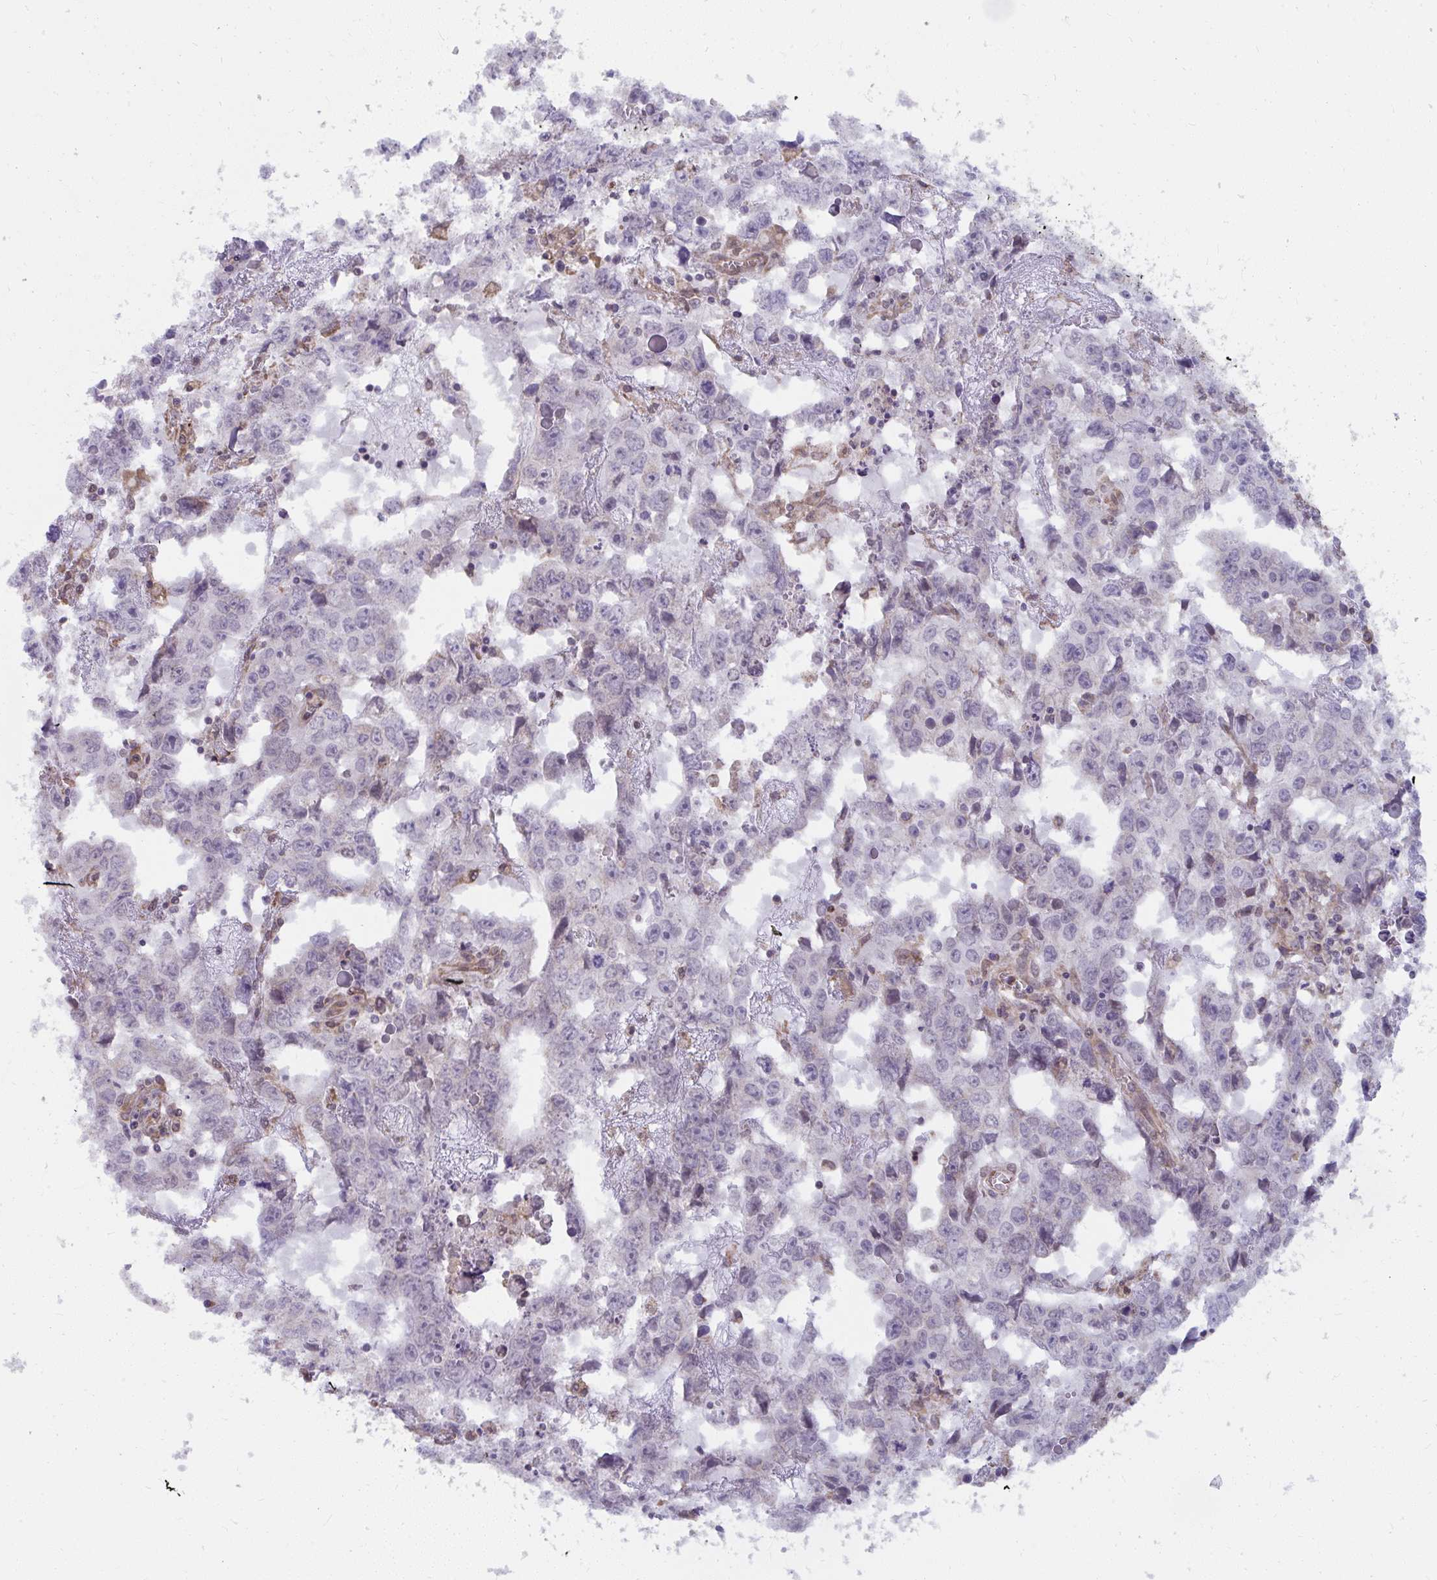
{"staining": {"intensity": "negative", "quantity": "none", "location": "none"}, "tissue": "testis cancer", "cell_type": "Tumor cells", "image_type": "cancer", "snomed": [{"axis": "morphology", "description": "Carcinoma, Embryonal, NOS"}, {"axis": "topography", "description": "Testis"}], "caption": "Tumor cells show no significant protein expression in testis embryonal carcinoma.", "gene": "NMNAT1", "patient": {"sex": "male", "age": 22}}